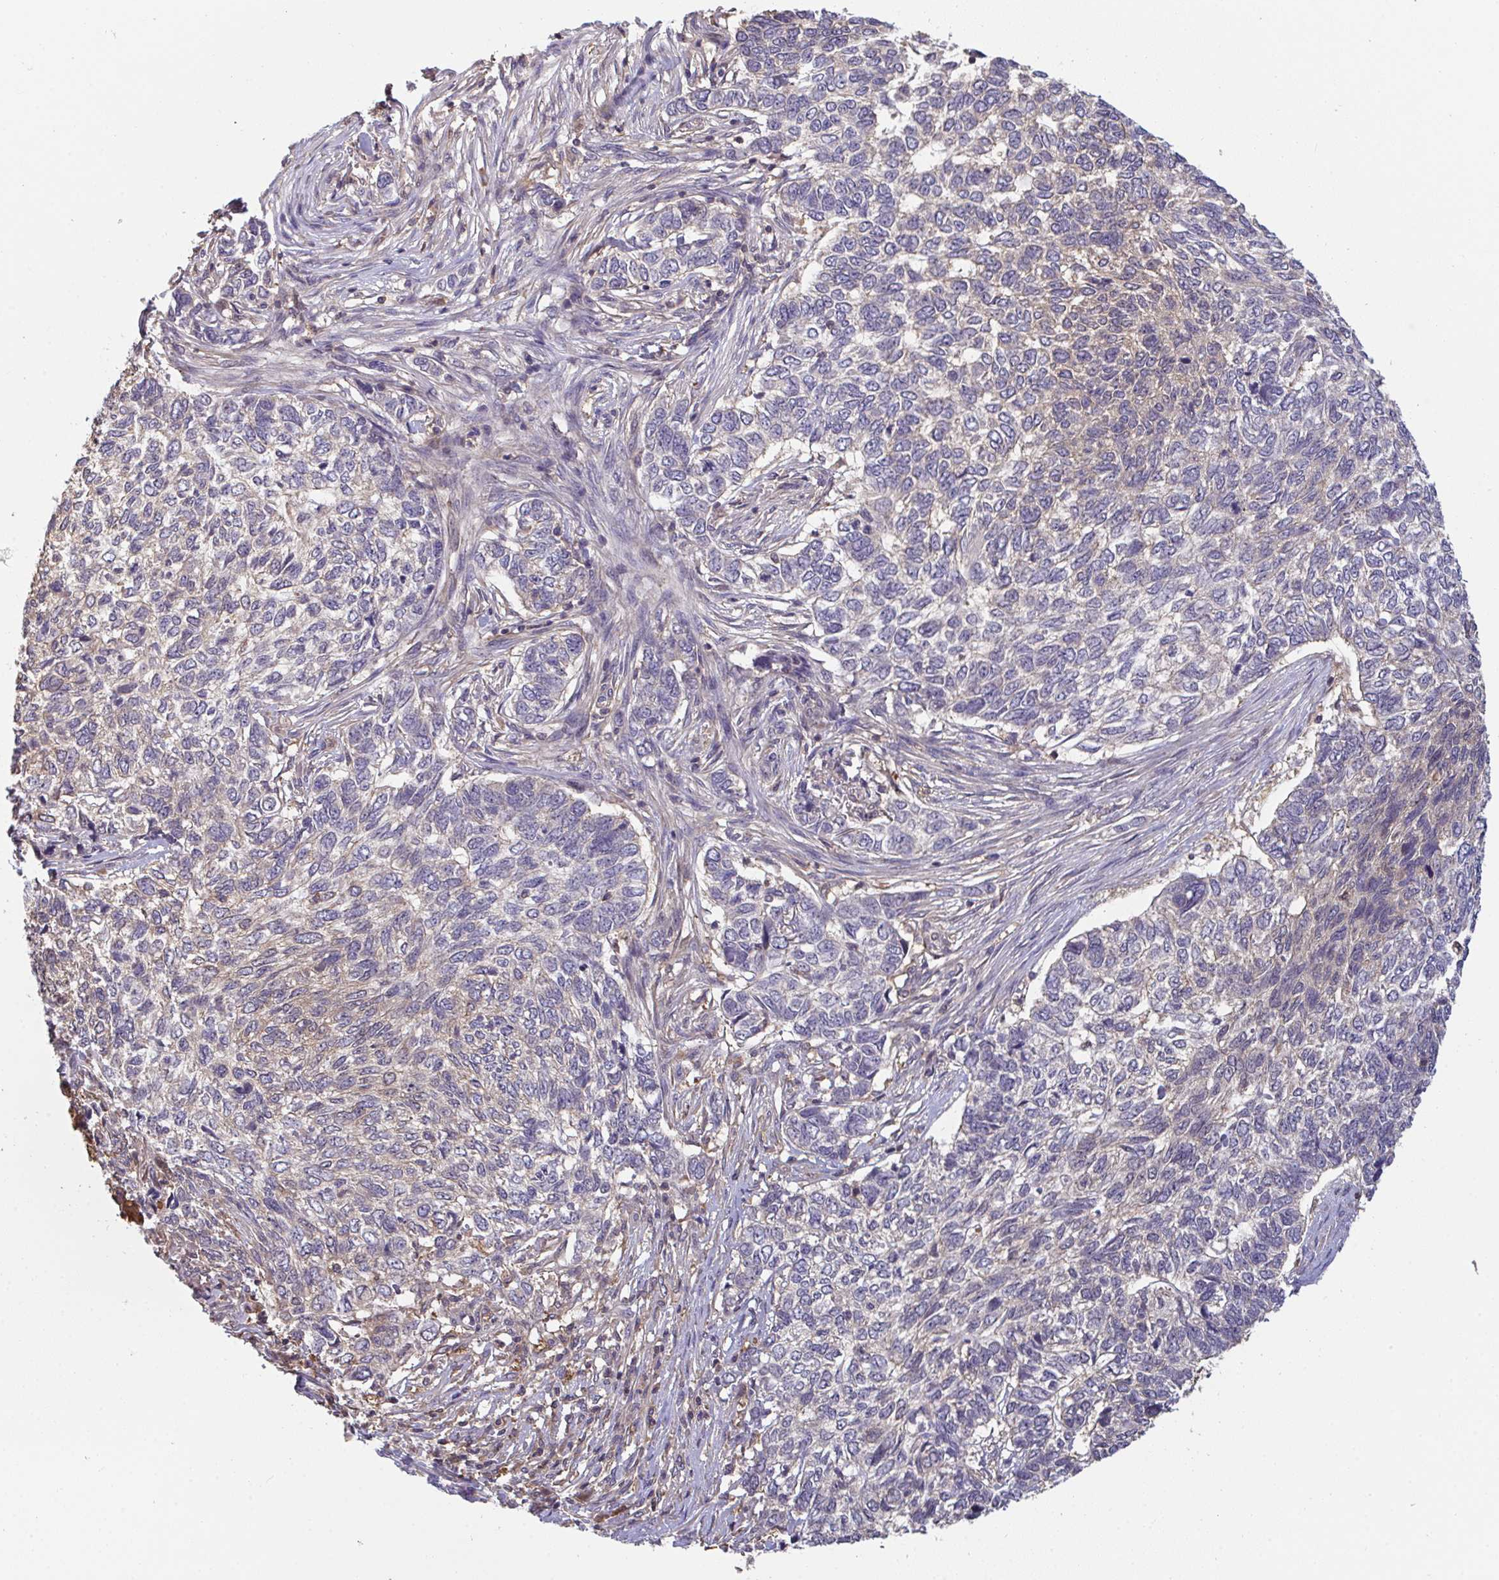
{"staining": {"intensity": "weak", "quantity": "25%-75%", "location": "cytoplasmic/membranous"}, "tissue": "skin cancer", "cell_type": "Tumor cells", "image_type": "cancer", "snomed": [{"axis": "morphology", "description": "Basal cell carcinoma"}, {"axis": "topography", "description": "Skin"}], "caption": "There is low levels of weak cytoplasmic/membranous expression in tumor cells of skin cancer, as demonstrated by immunohistochemical staining (brown color).", "gene": "TTC9C", "patient": {"sex": "female", "age": 65}}